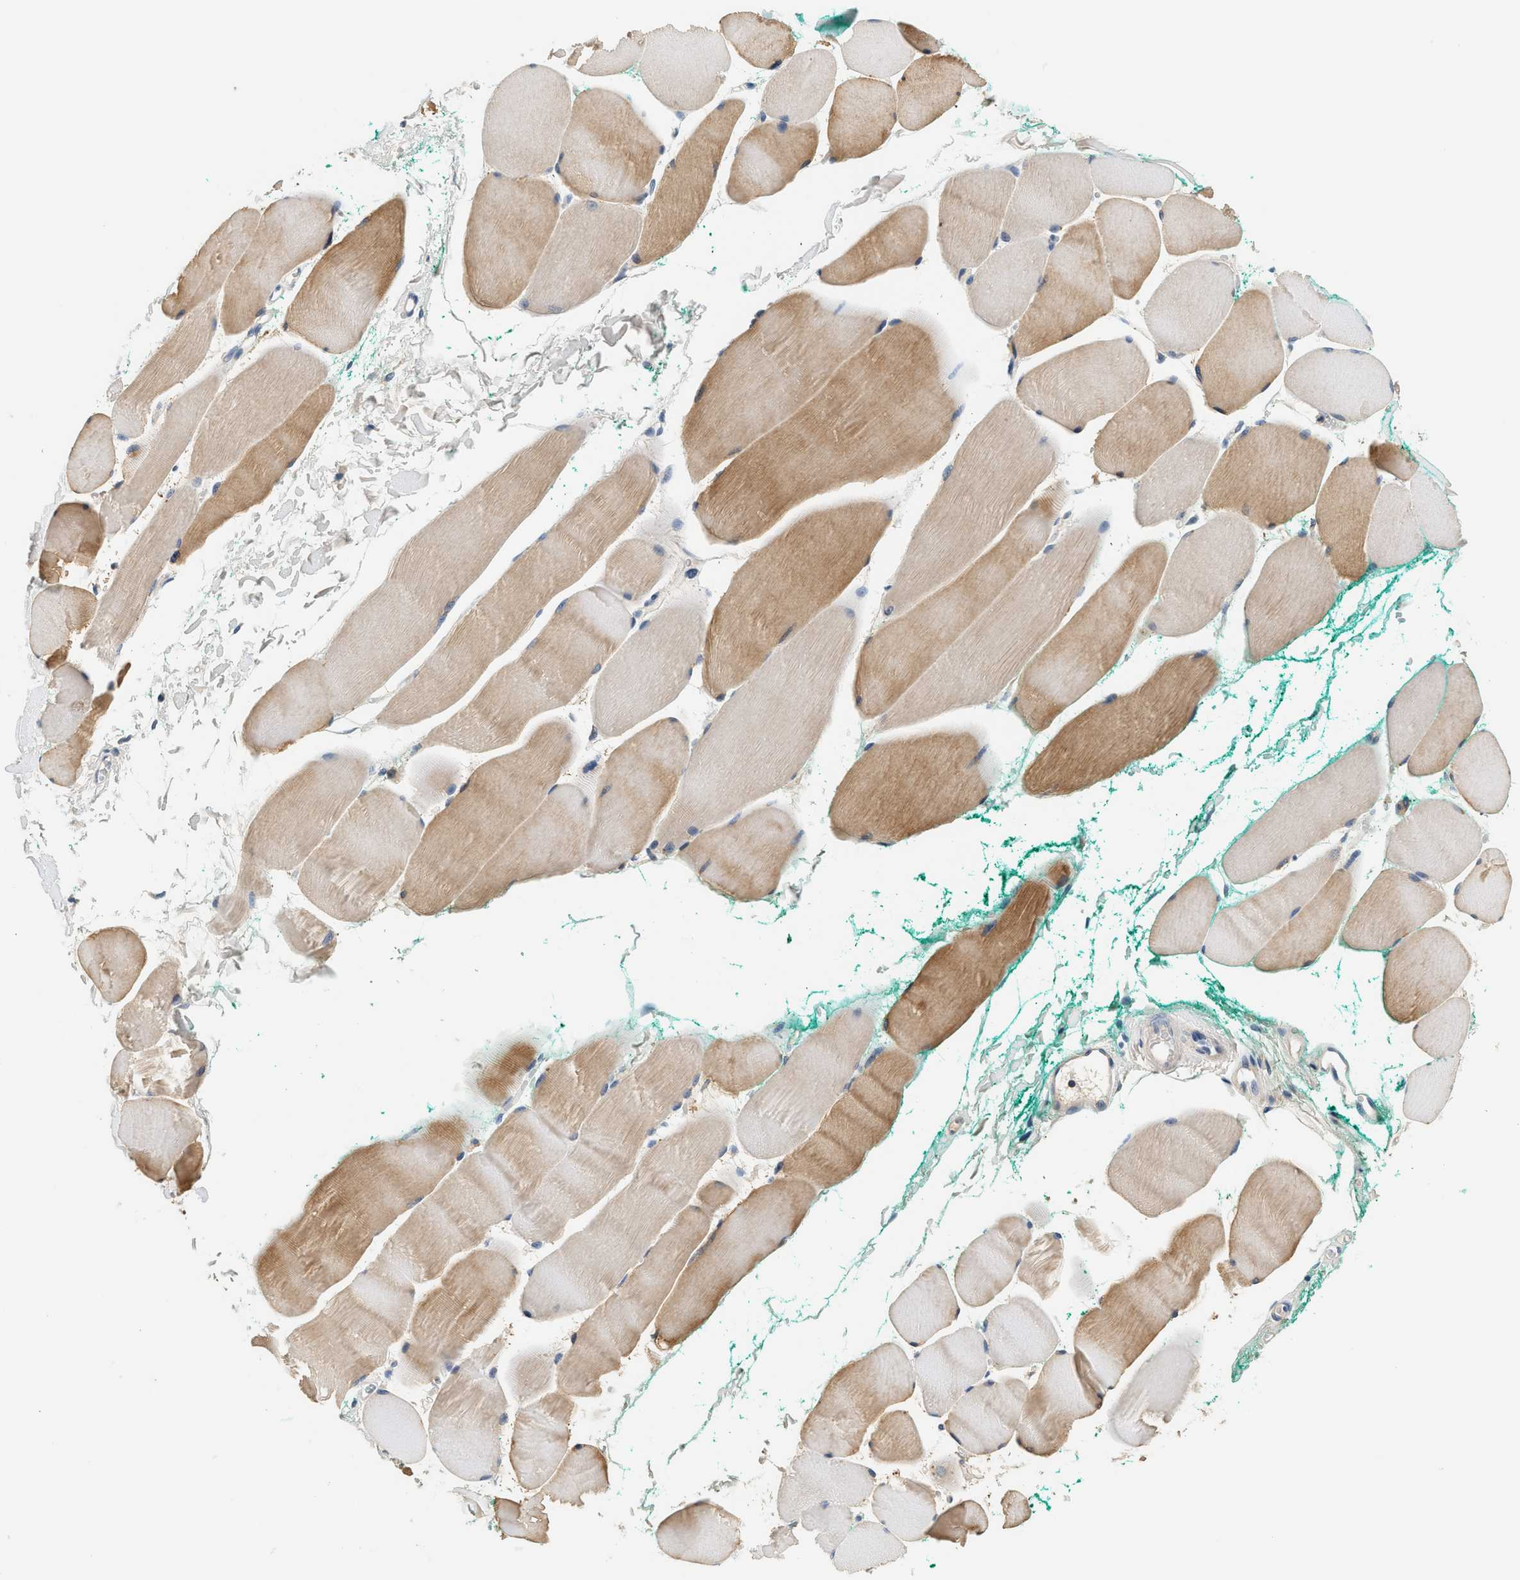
{"staining": {"intensity": "moderate", "quantity": "25%-75%", "location": "cytoplasmic/membranous"}, "tissue": "skeletal muscle", "cell_type": "Myocytes", "image_type": "normal", "snomed": [{"axis": "morphology", "description": "Normal tissue, NOS"}, {"axis": "morphology", "description": "Squamous cell carcinoma, NOS"}, {"axis": "topography", "description": "Skeletal muscle"}], "caption": "DAB (3,3'-diaminobenzidine) immunohistochemical staining of benign human skeletal muscle displays moderate cytoplasmic/membranous protein expression in about 25%-75% of myocytes. (Brightfield microscopy of DAB IHC at high magnification).", "gene": "SLC35E1", "patient": {"sex": "male", "age": 51}}